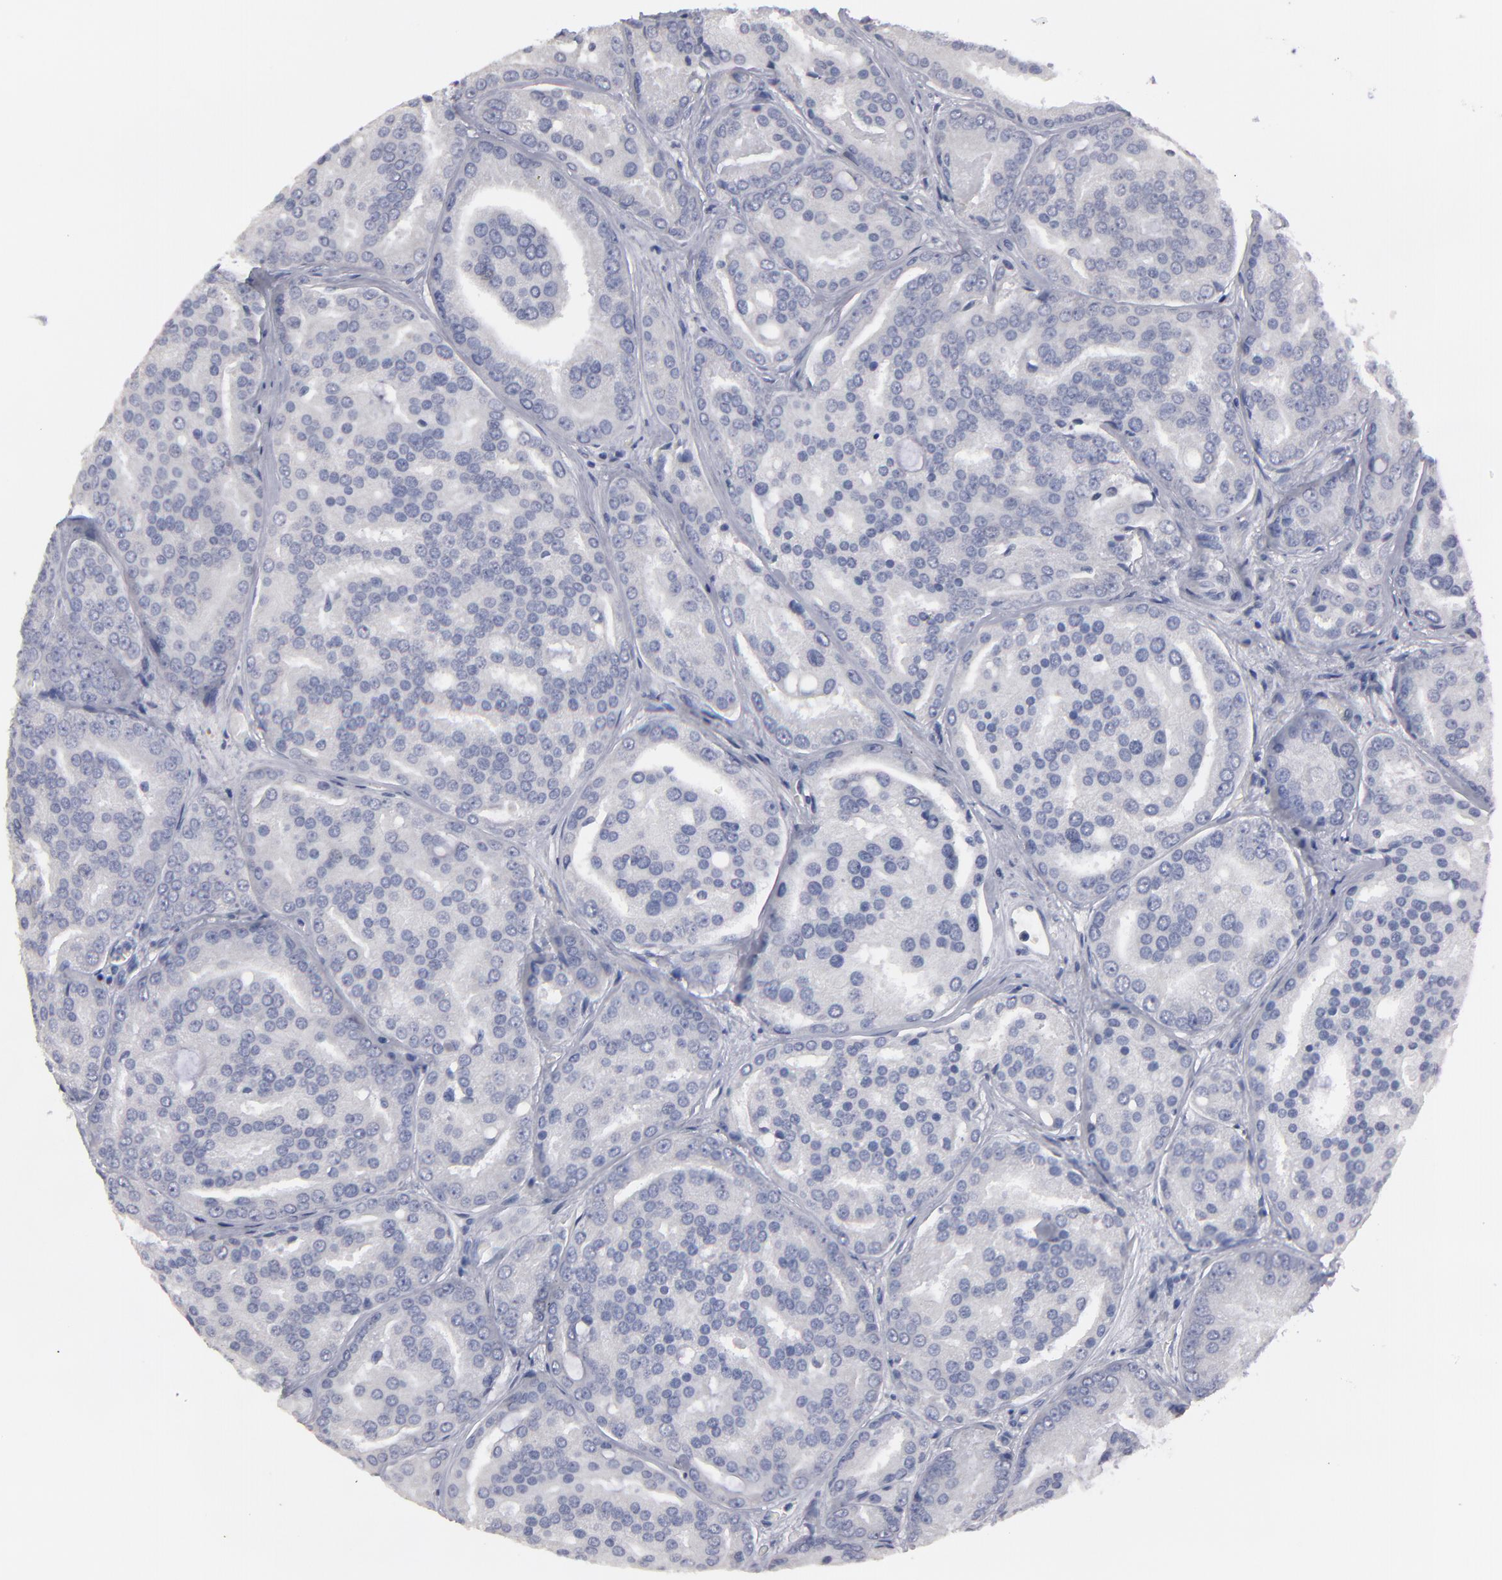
{"staining": {"intensity": "weak", "quantity": ">75%", "location": "cytoplasmic/membranous"}, "tissue": "prostate cancer", "cell_type": "Tumor cells", "image_type": "cancer", "snomed": [{"axis": "morphology", "description": "Adenocarcinoma, High grade"}, {"axis": "topography", "description": "Prostate"}], "caption": "Immunohistochemistry (IHC) staining of high-grade adenocarcinoma (prostate), which displays low levels of weak cytoplasmic/membranous expression in about >75% of tumor cells indicating weak cytoplasmic/membranous protein positivity. The staining was performed using DAB (brown) for protein detection and nuclei were counterstained in hematoxylin (blue).", "gene": "CCDC80", "patient": {"sex": "male", "age": 64}}